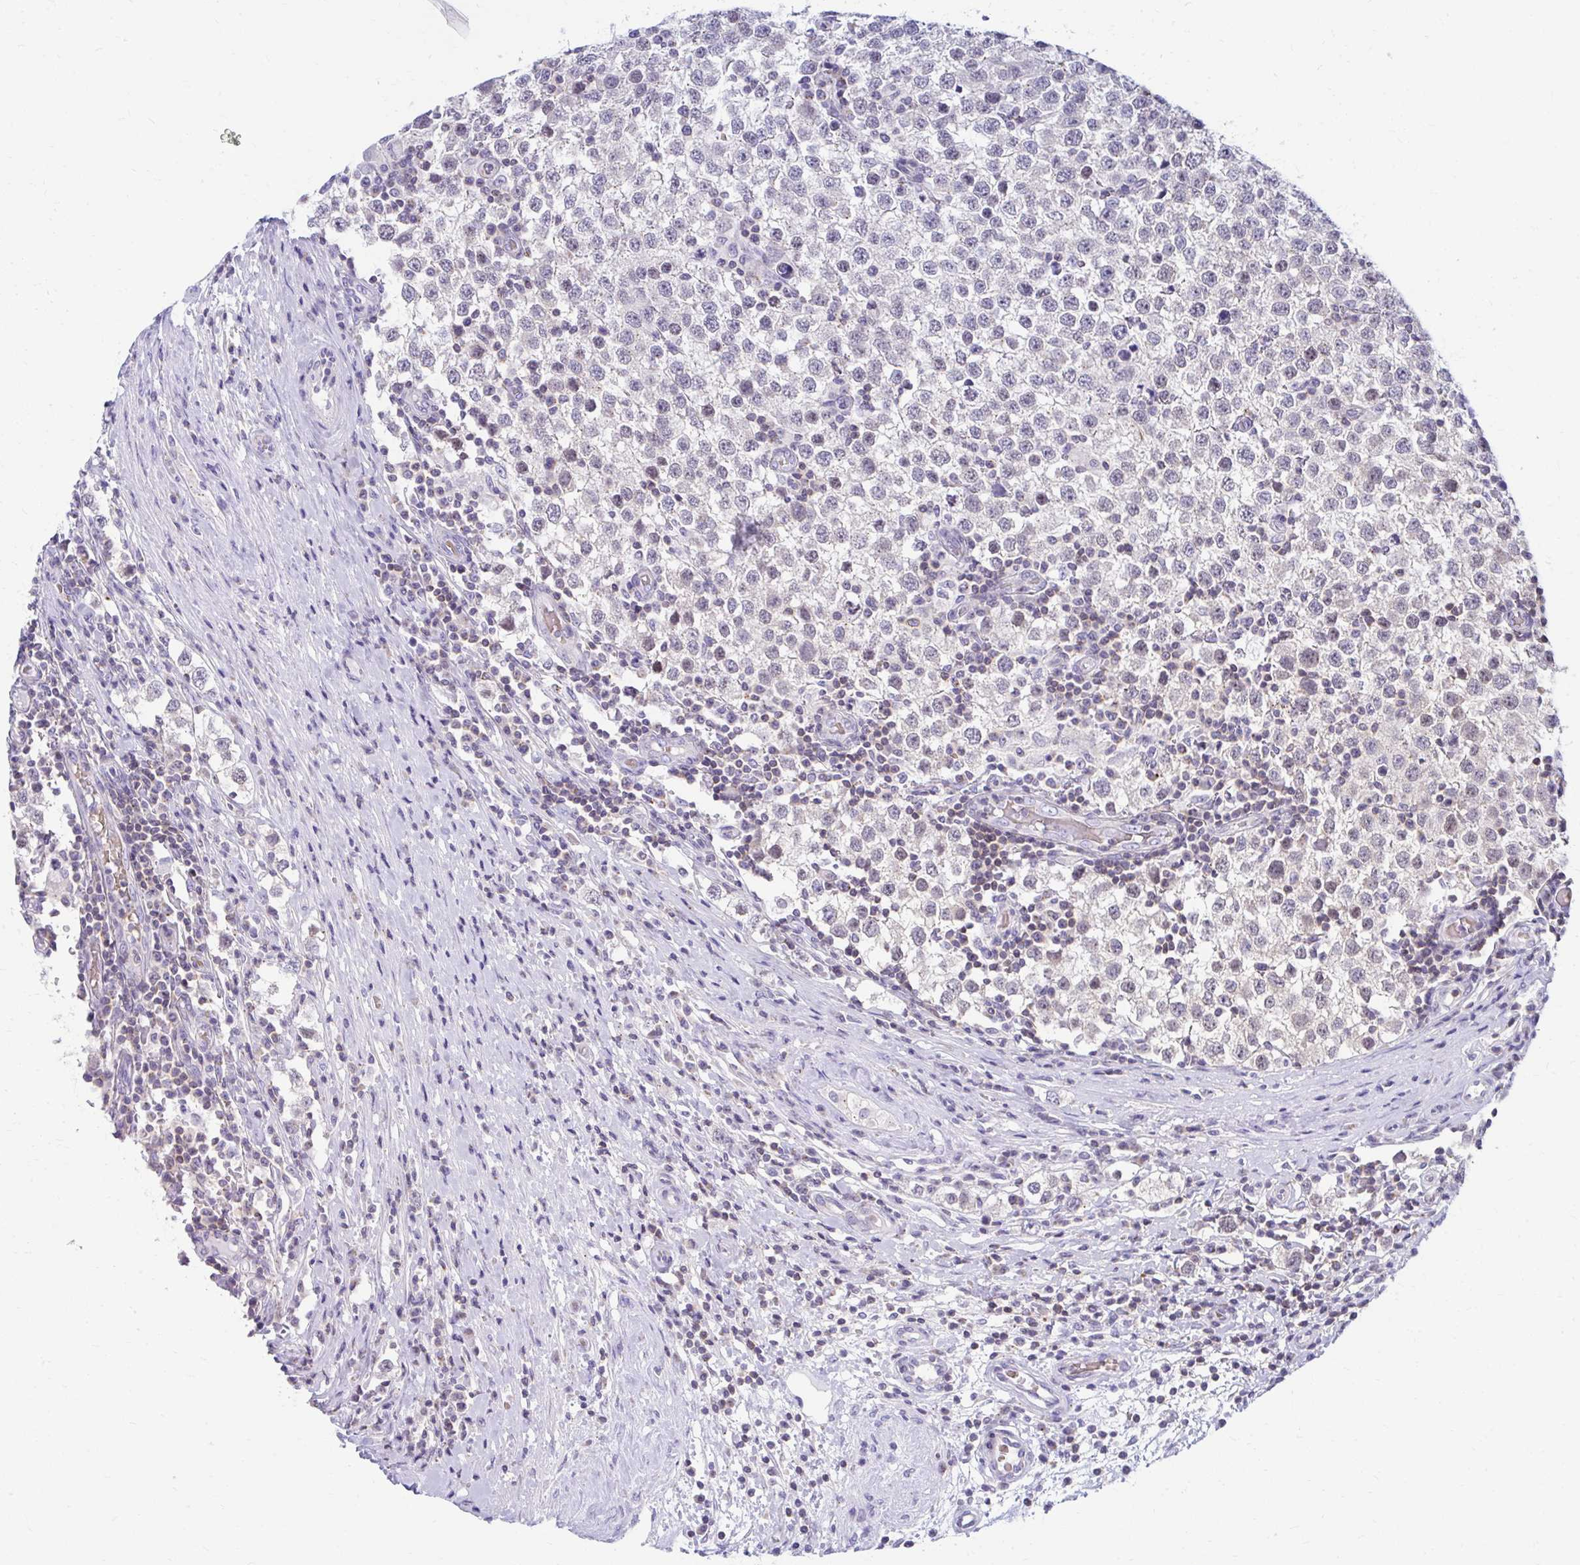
{"staining": {"intensity": "weak", "quantity": "<25%", "location": "nuclear"}, "tissue": "testis cancer", "cell_type": "Tumor cells", "image_type": "cancer", "snomed": [{"axis": "morphology", "description": "Seminoma, NOS"}, {"axis": "topography", "description": "Testis"}], "caption": "An immunohistochemistry image of testis cancer is shown. There is no staining in tumor cells of testis cancer.", "gene": "RADIL", "patient": {"sex": "male", "age": 34}}